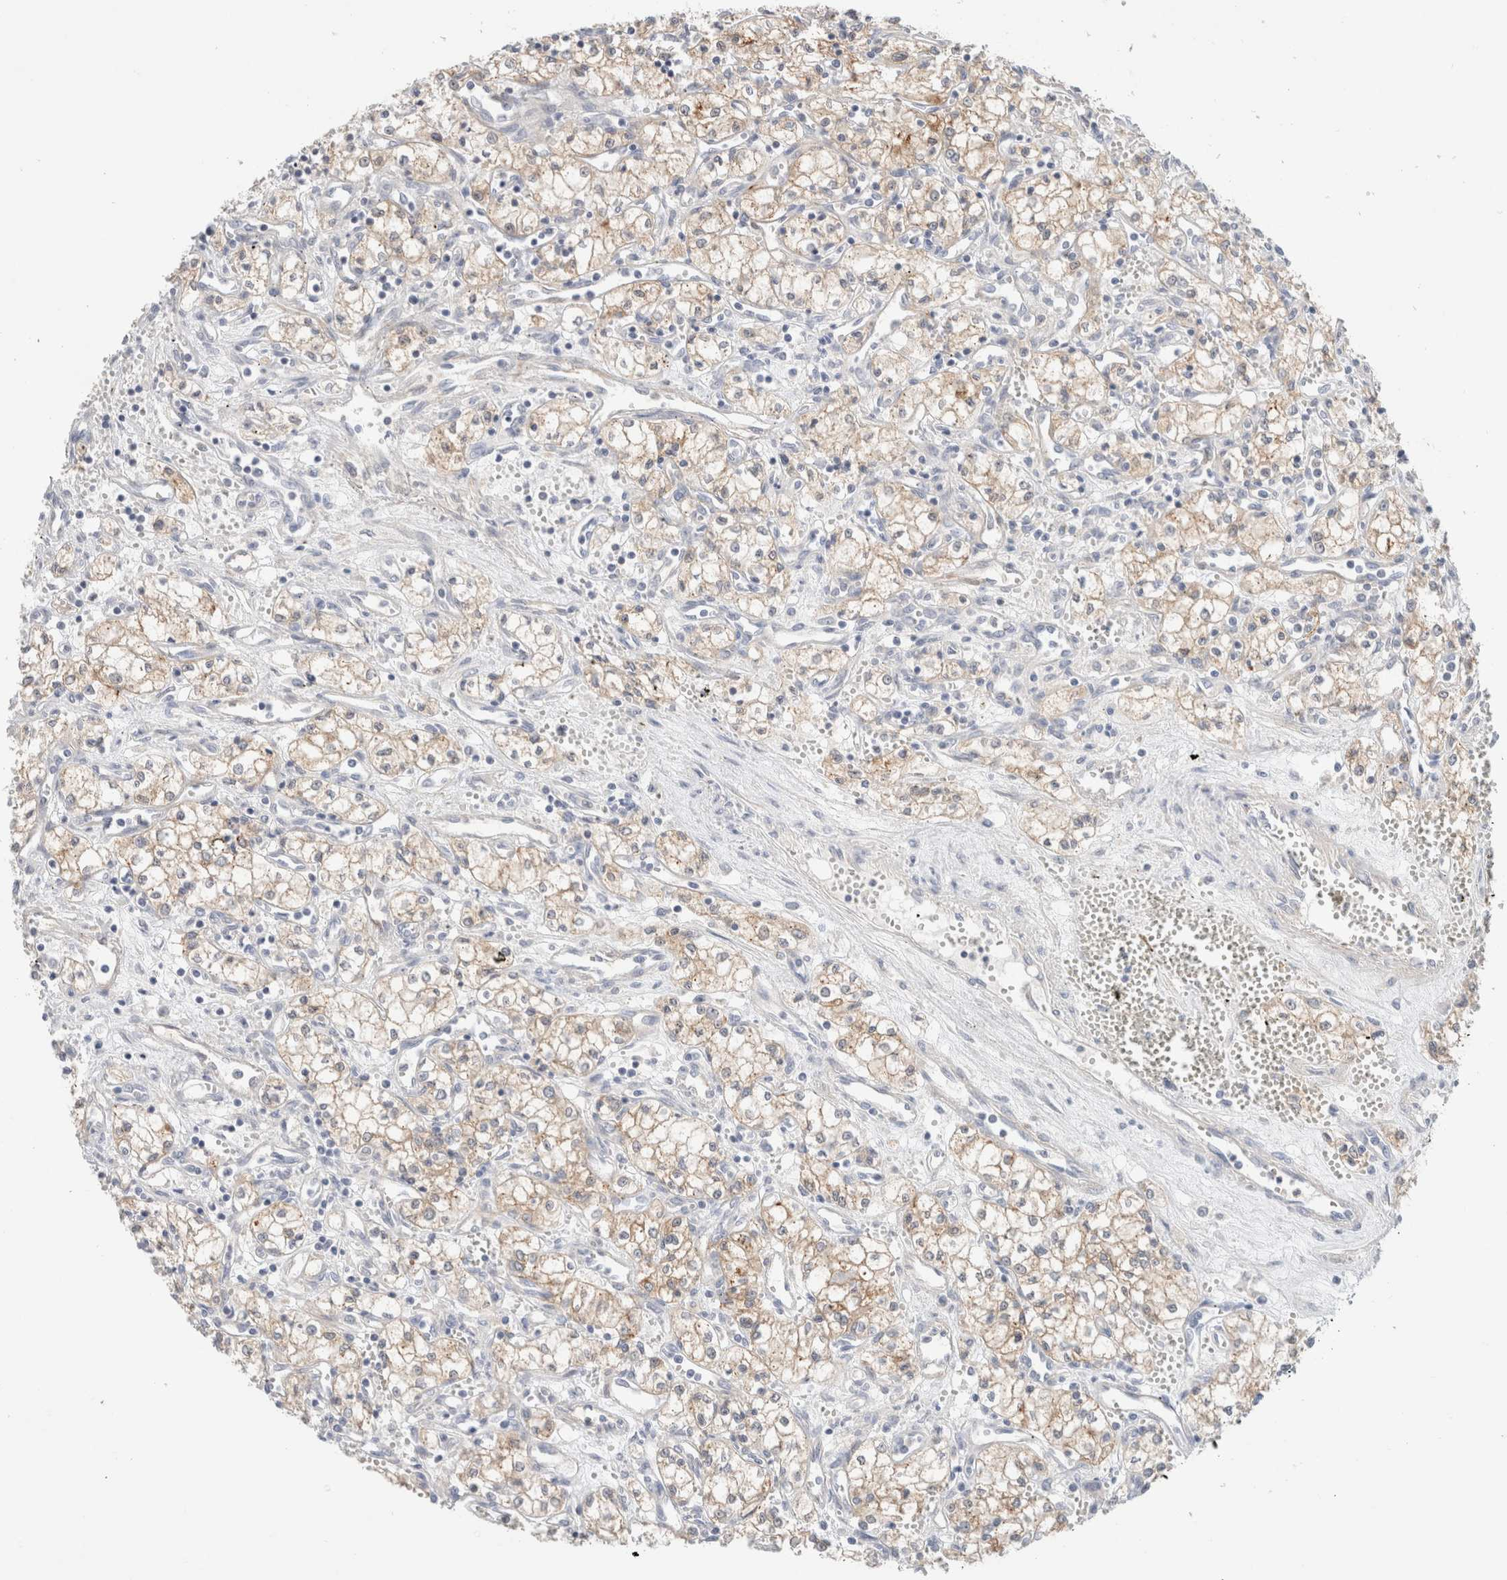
{"staining": {"intensity": "weak", "quantity": ">75%", "location": "cytoplasmic/membranous"}, "tissue": "renal cancer", "cell_type": "Tumor cells", "image_type": "cancer", "snomed": [{"axis": "morphology", "description": "Adenocarcinoma, NOS"}, {"axis": "topography", "description": "Kidney"}], "caption": "Immunohistochemistry (IHC) of human adenocarcinoma (renal) demonstrates low levels of weak cytoplasmic/membranous expression in approximately >75% of tumor cells. The staining was performed using DAB to visualize the protein expression in brown, while the nuclei were stained in blue with hematoxylin (Magnification: 20x).", "gene": "SDR16C5", "patient": {"sex": "male", "age": 59}}